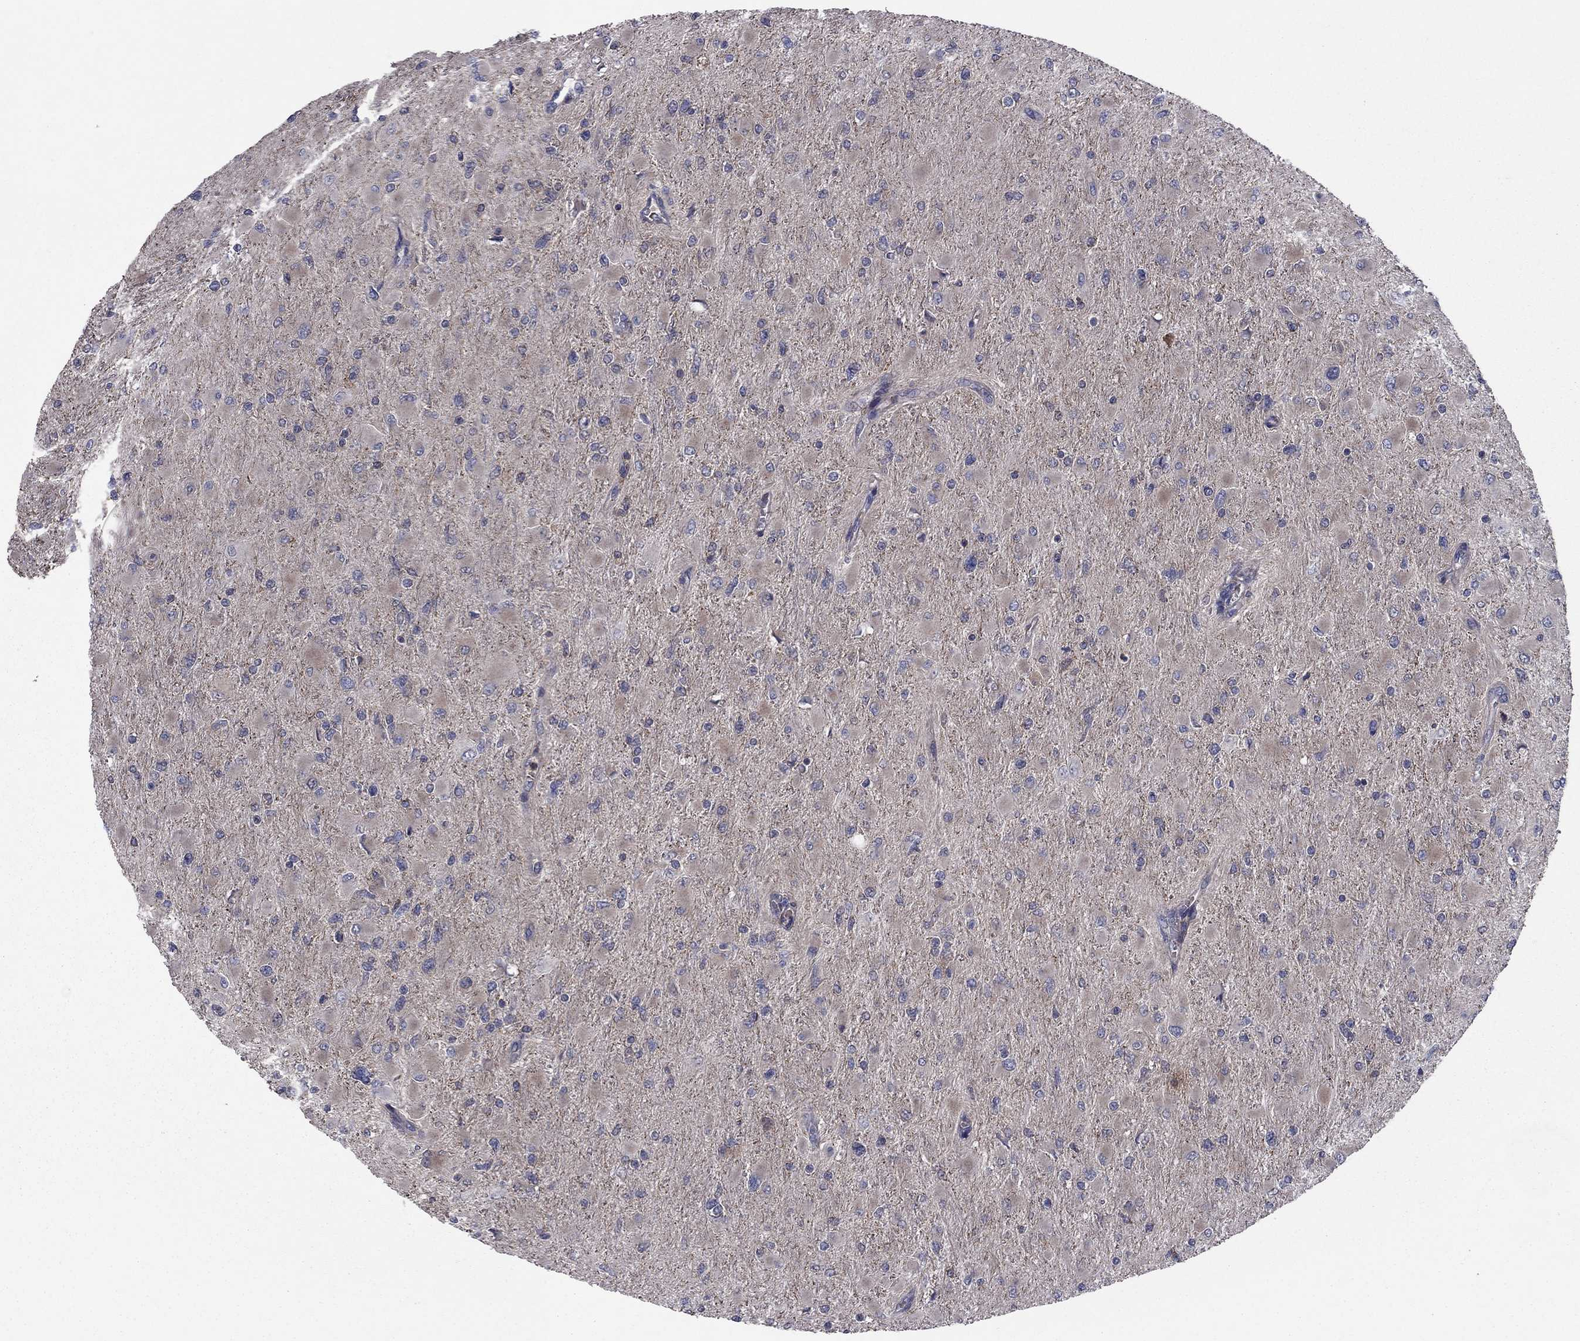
{"staining": {"intensity": "negative", "quantity": "none", "location": "none"}, "tissue": "glioma", "cell_type": "Tumor cells", "image_type": "cancer", "snomed": [{"axis": "morphology", "description": "Glioma, malignant, High grade"}, {"axis": "topography", "description": "Cerebral cortex"}], "caption": "This is an IHC histopathology image of malignant glioma (high-grade). There is no positivity in tumor cells.", "gene": "MEA1", "patient": {"sex": "female", "age": 36}}